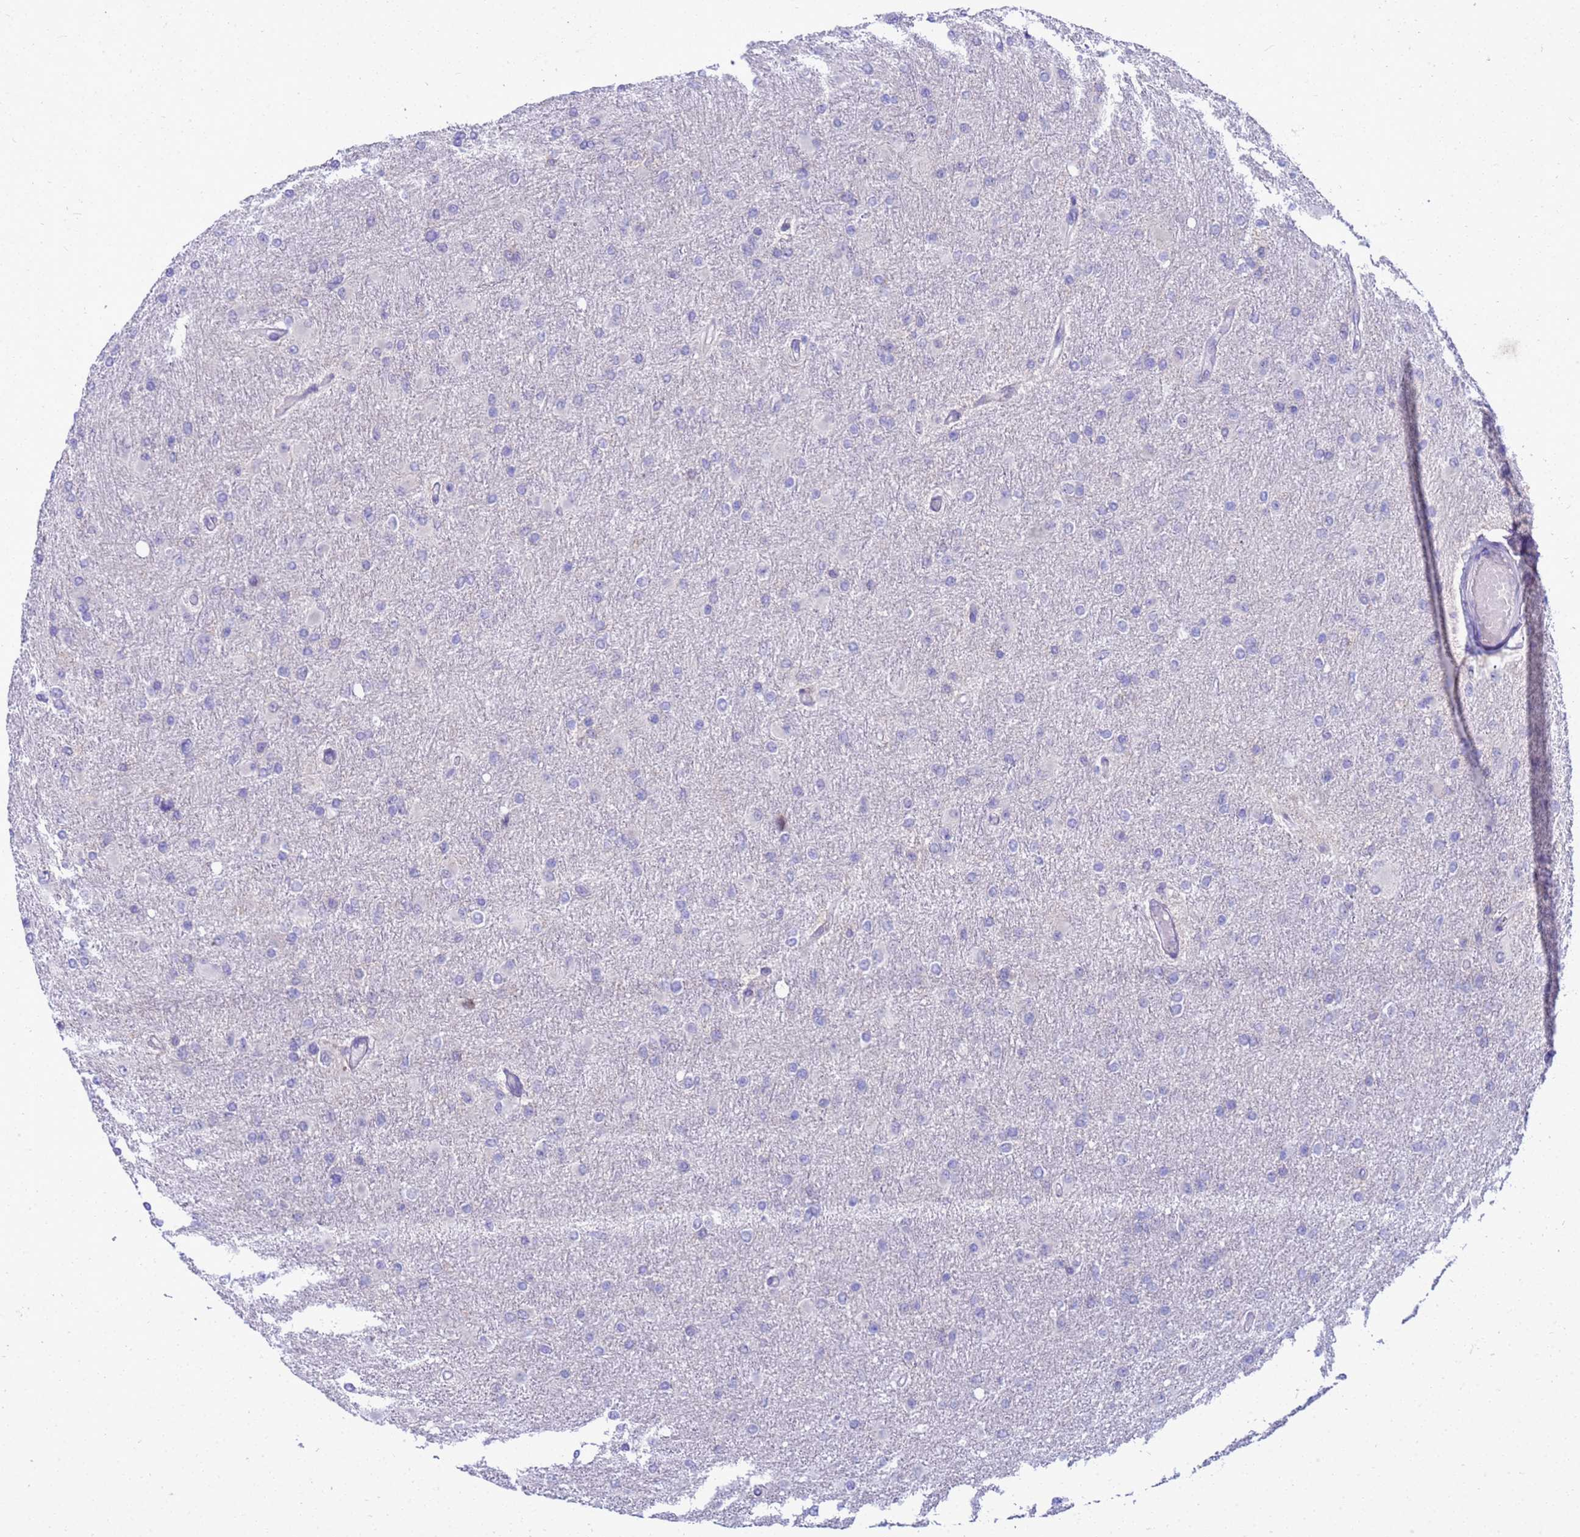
{"staining": {"intensity": "negative", "quantity": "none", "location": "none"}, "tissue": "glioma", "cell_type": "Tumor cells", "image_type": "cancer", "snomed": [{"axis": "morphology", "description": "Glioma, malignant, High grade"}, {"axis": "topography", "description": "Cerebral cortex"}], "caption": "Tumor cells are negative for protein expression in human glioma.", "gene": "LRATD1", "patient": {"sex": "female", "age": 36}}